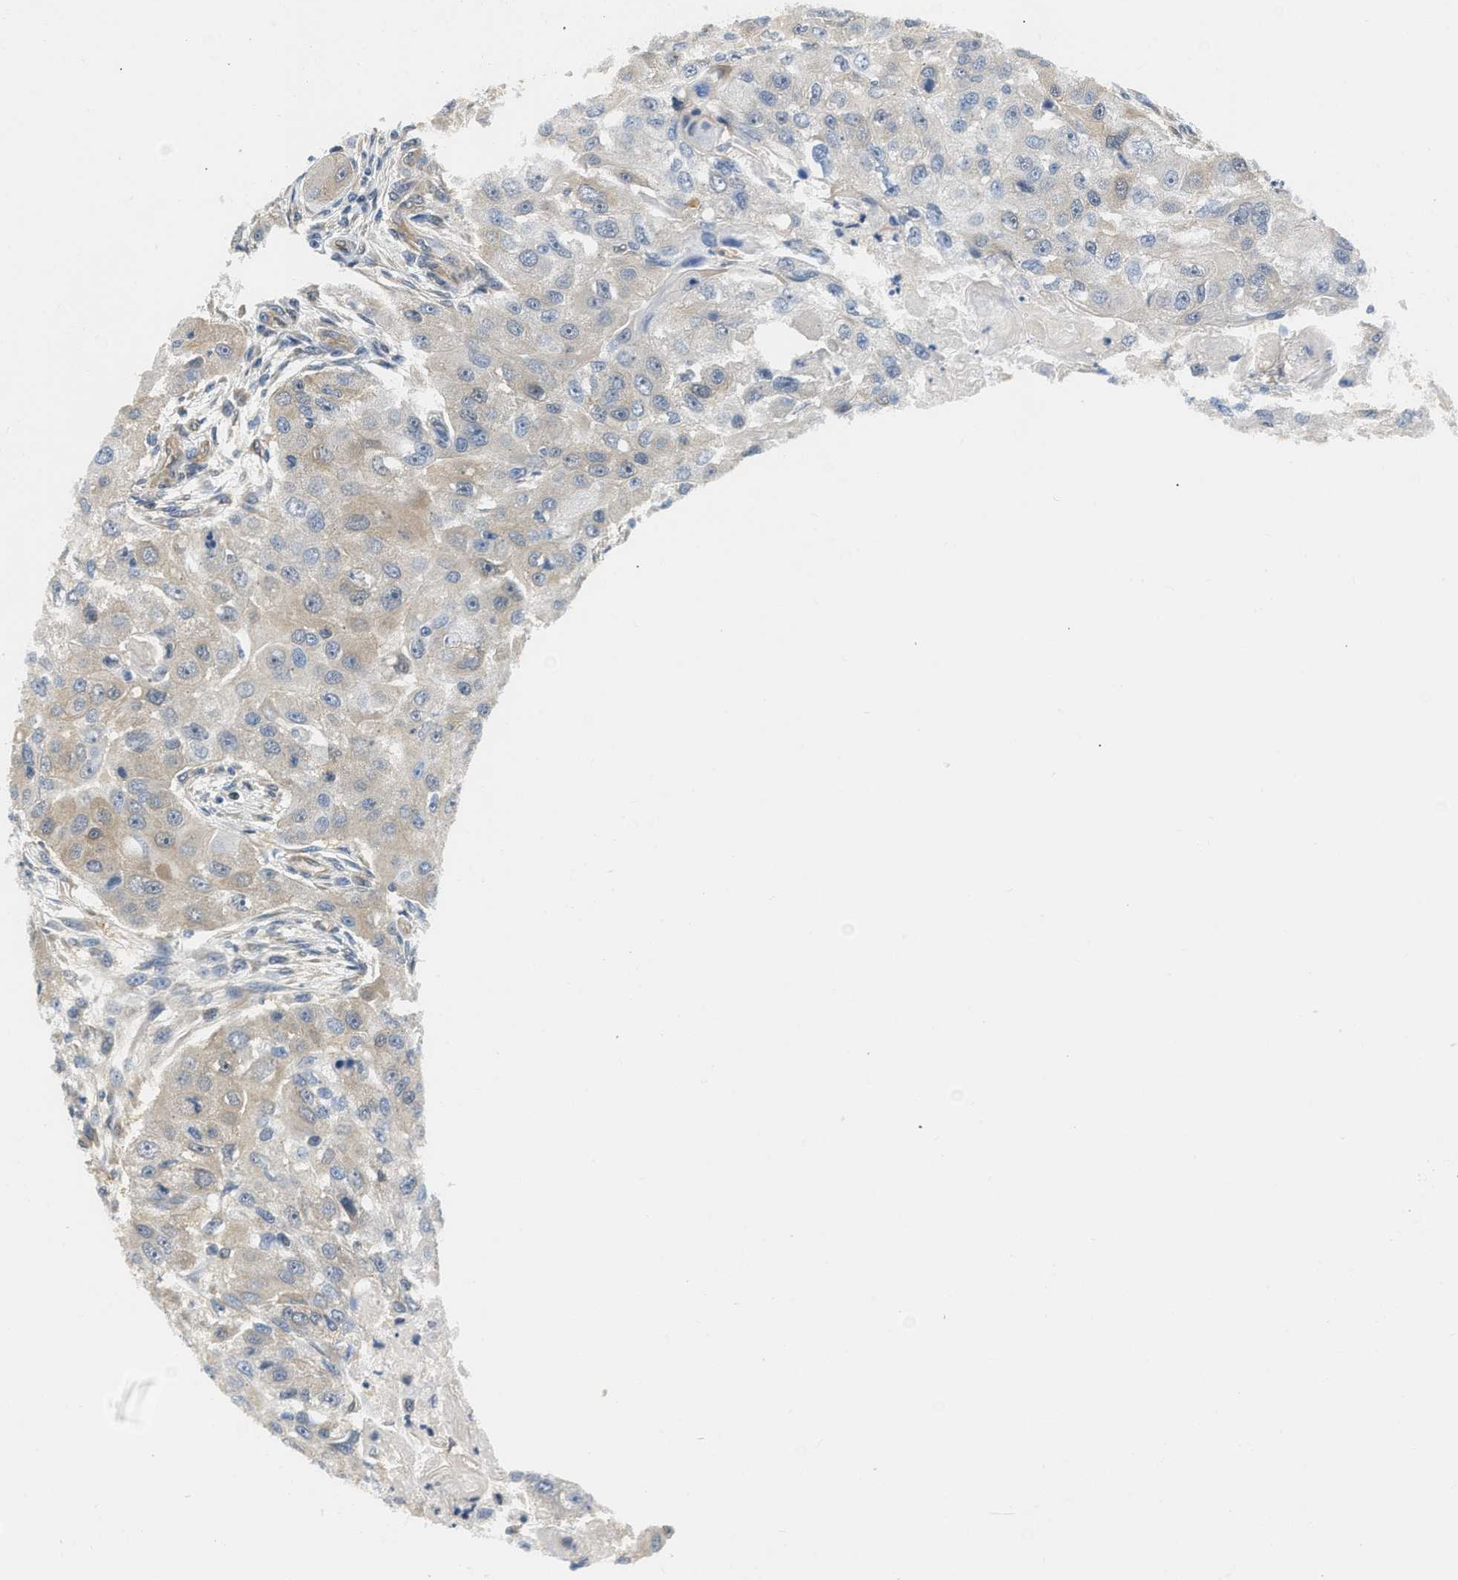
{"staining": {"intensity": "weak", "quantity": ">75%", "location": "cytoplasmic/membranous"}, "tissue": "head and neck cancer", "cell_type": "Tumor cells", "image_type": "cancer", "snomed": [{"axis": "morphology", "description": "Normal tissue, NOS"}, {"axis": "morphology", "description": "Squamous cell carcinoma, NOS"}, {"axis": "topography", "description": "Skeletal muscle"}, {"axis": "topography", "description": "Head-Neck"}], "caption": "High-magnification brightfield microscopy of head and neck cancer stained with DAB (3,3'-diaminobenzidine) (brown) and counterstained with hematoxylin (blue). tumor cells exhibit weak cytoplasmic/membranous expression is identified in about>75% of cells.", "gene": "EIF4EBP2", "patient": {"sex": "male", "age": 51}}